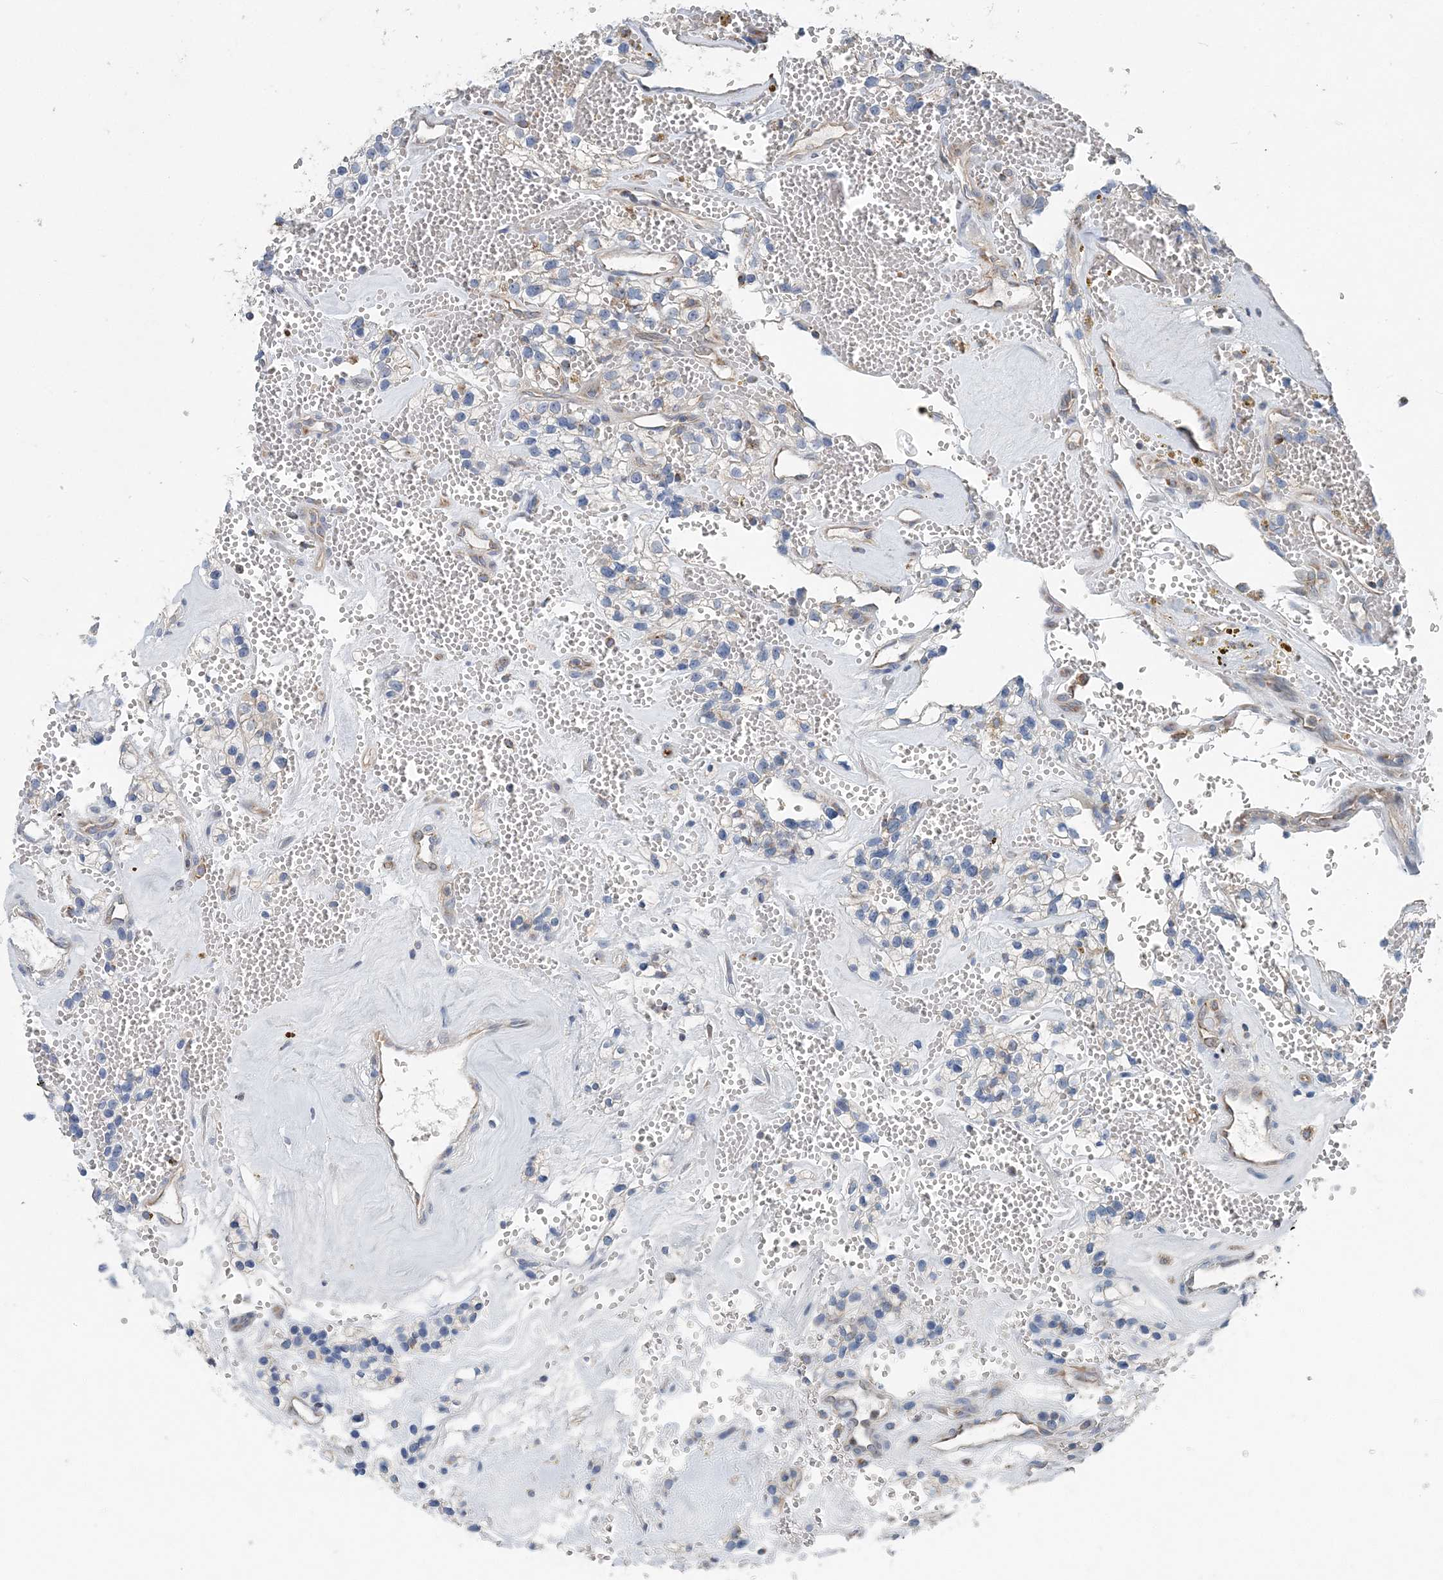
{"staining": {"intensity": "weak", "quantity": "<25%", "location": "cytoplasmic/membranous"}, "tissue": "renal cancer", "cell_type": "Tumor cells", "image_type": "cancer", "snomed": [{"axis": "morphology", "description": "Adenocarcinoma, NOS"}, {"axis": "topography", "description": "Kidney"}], "caption": "Immunohistochemical staining of renal cancer (adenocarcinoma) demonstrates no significant positivity in tumor cells.", "gene": "SPRY2", "patient": {"sex": "female", "age": 57}}